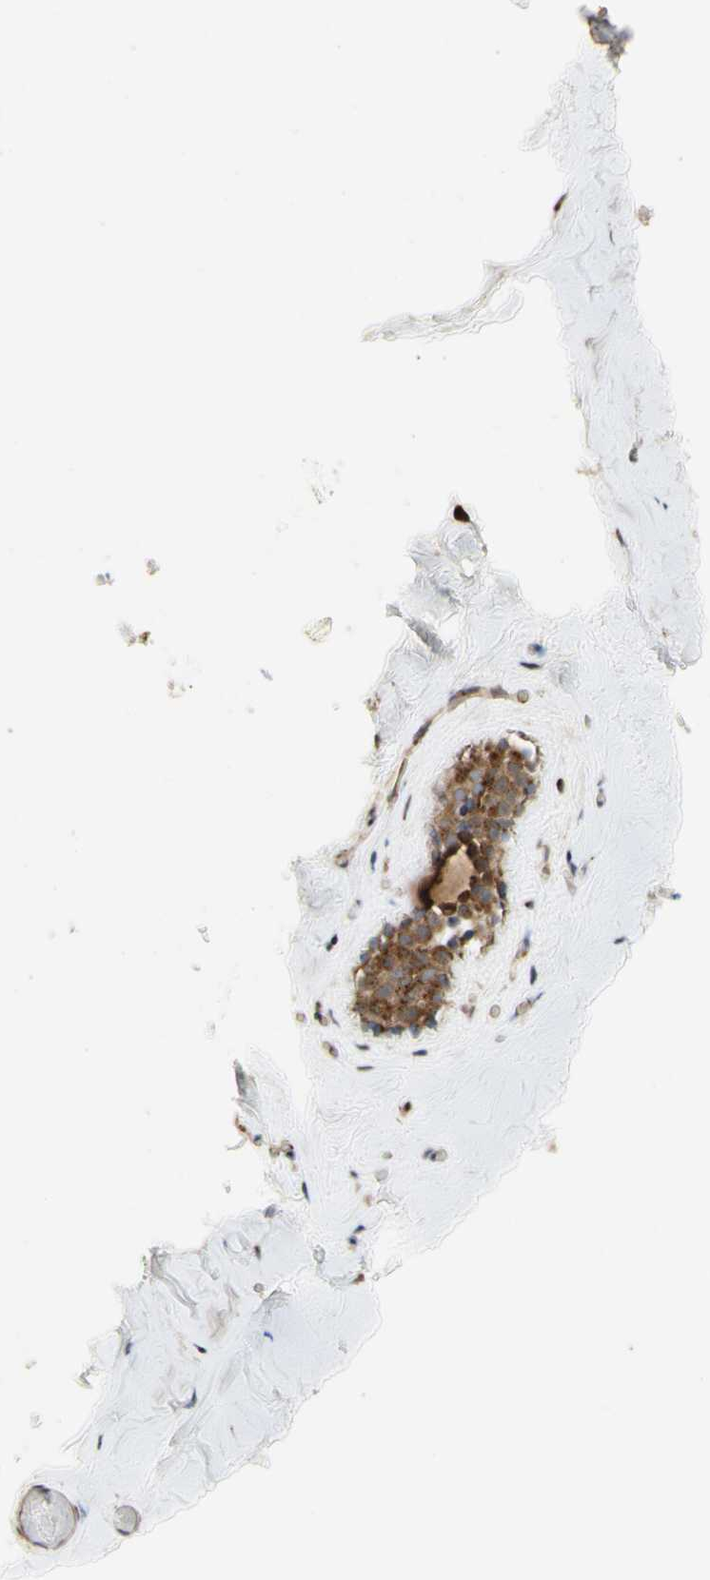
{"staining": {"intensity": "moderate", "quantity": ">75%", "location": "cytoplasmic/membranous"}, "tissue": "breast", "cell_type": "Glandular cells", "image_type": "normal", "snomed": [{"axis": "morphology", "description": "Normal tissue, NOS"}, {"axis": "topography", "description": "Breast"}], "caption": "Benign breast was stained to show a protein in brown. There is medium levels of moderate cytoplasmic/membranous positivity in approximately >75% of glandular cells.", "gene": "NECTIN3", "patient": {"sex": "female", "age": 75}}